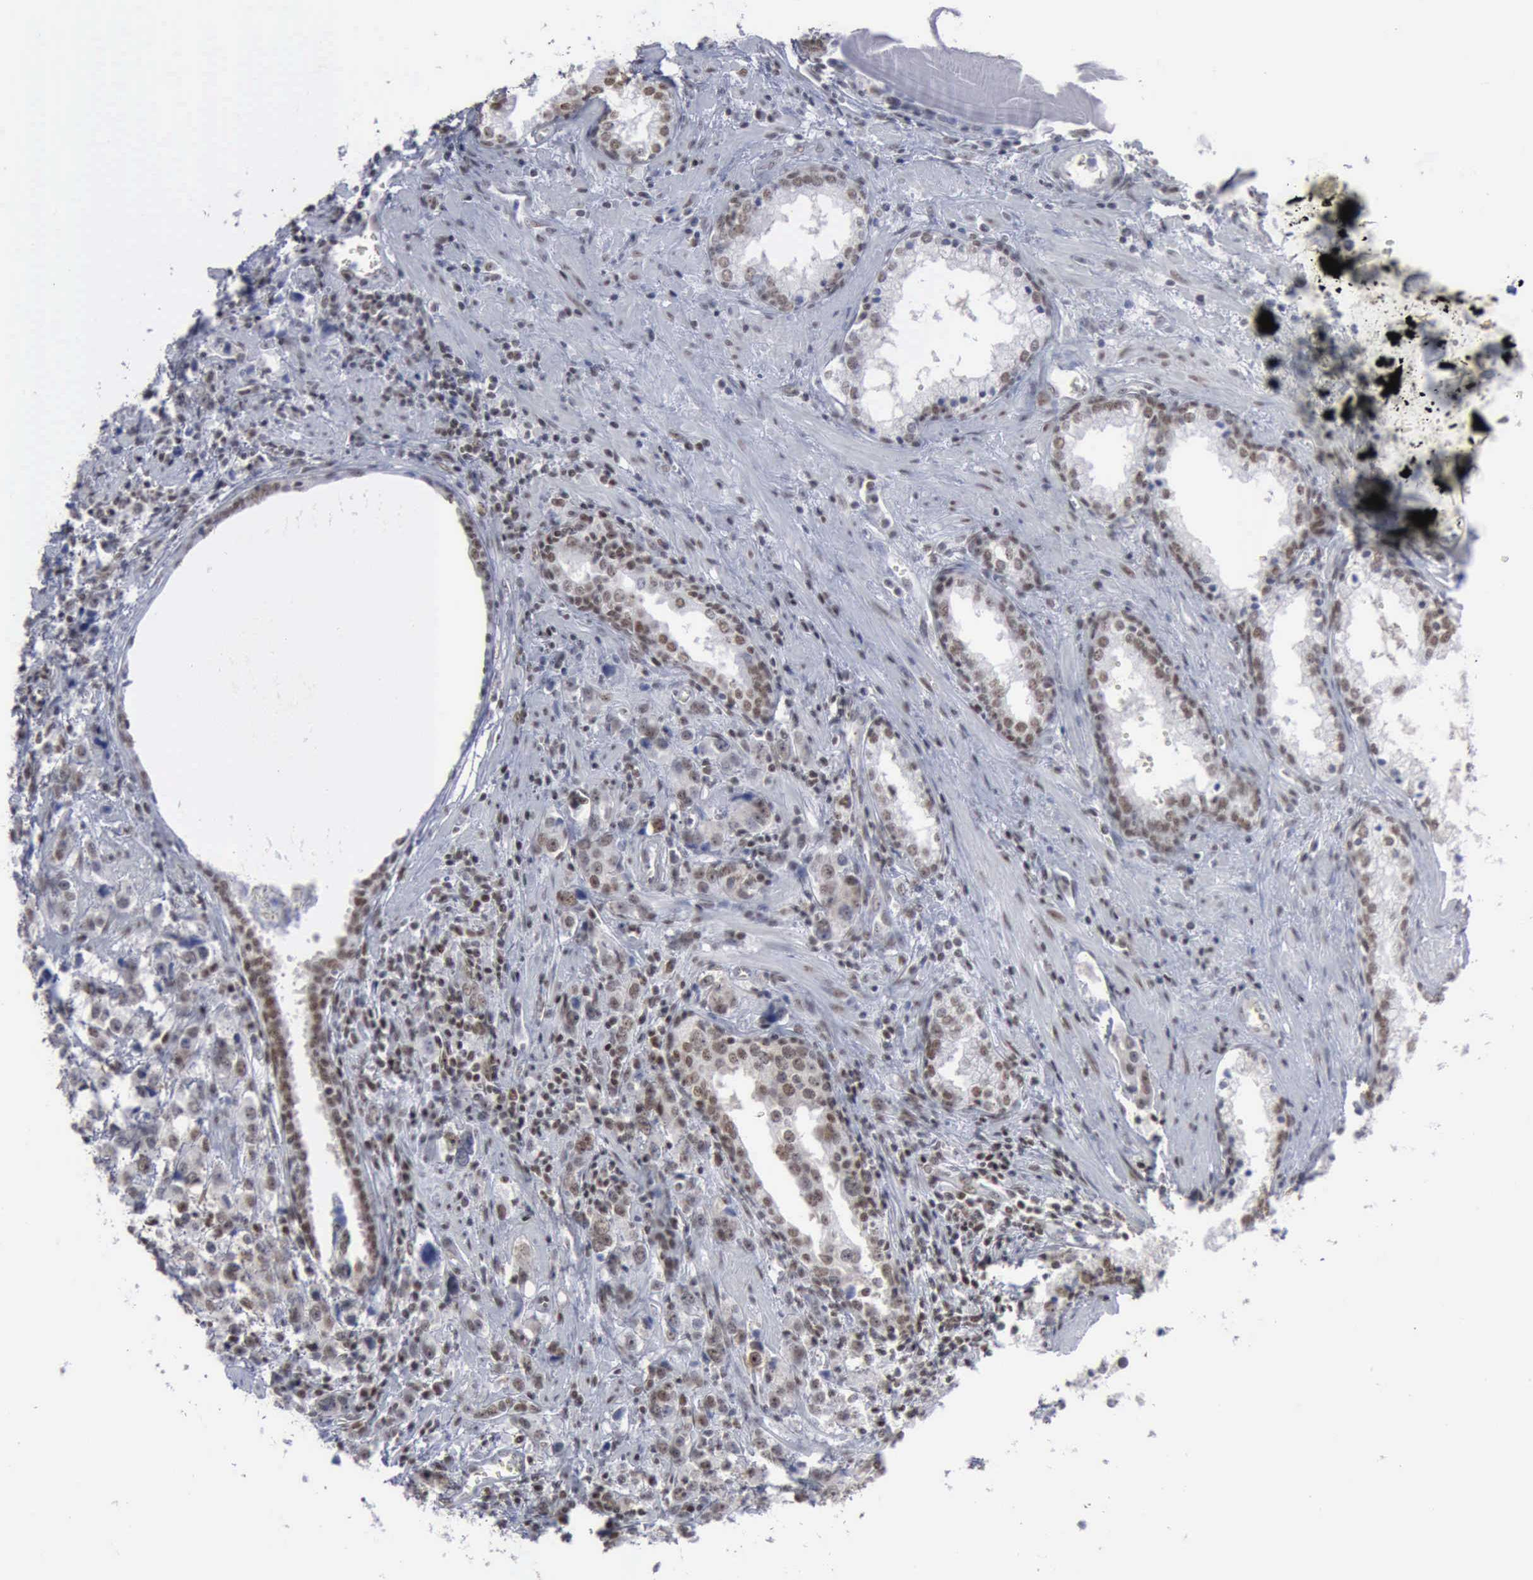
{"staining": {"intensity": "moderate", "quantity": ">75%", "location": "nuclear"}, "tissue": "prostate cancer", "cell_type": "Tumor cells", "image_type": "cancer", "snomed": [{"axis": "morphology", "description": "Adenocarcinoma, High grade"}, {"axis": "topography", "description": "Prostate"}], "caption": "Prostate cancer (high-grade adenocarcinoma) was stained to show a protein in brown. There is medium levels of moderate nuclear expression in about >75% of tumor cells.", "gene": "XPA", "patient": {"sex": "male", "age": 71}}